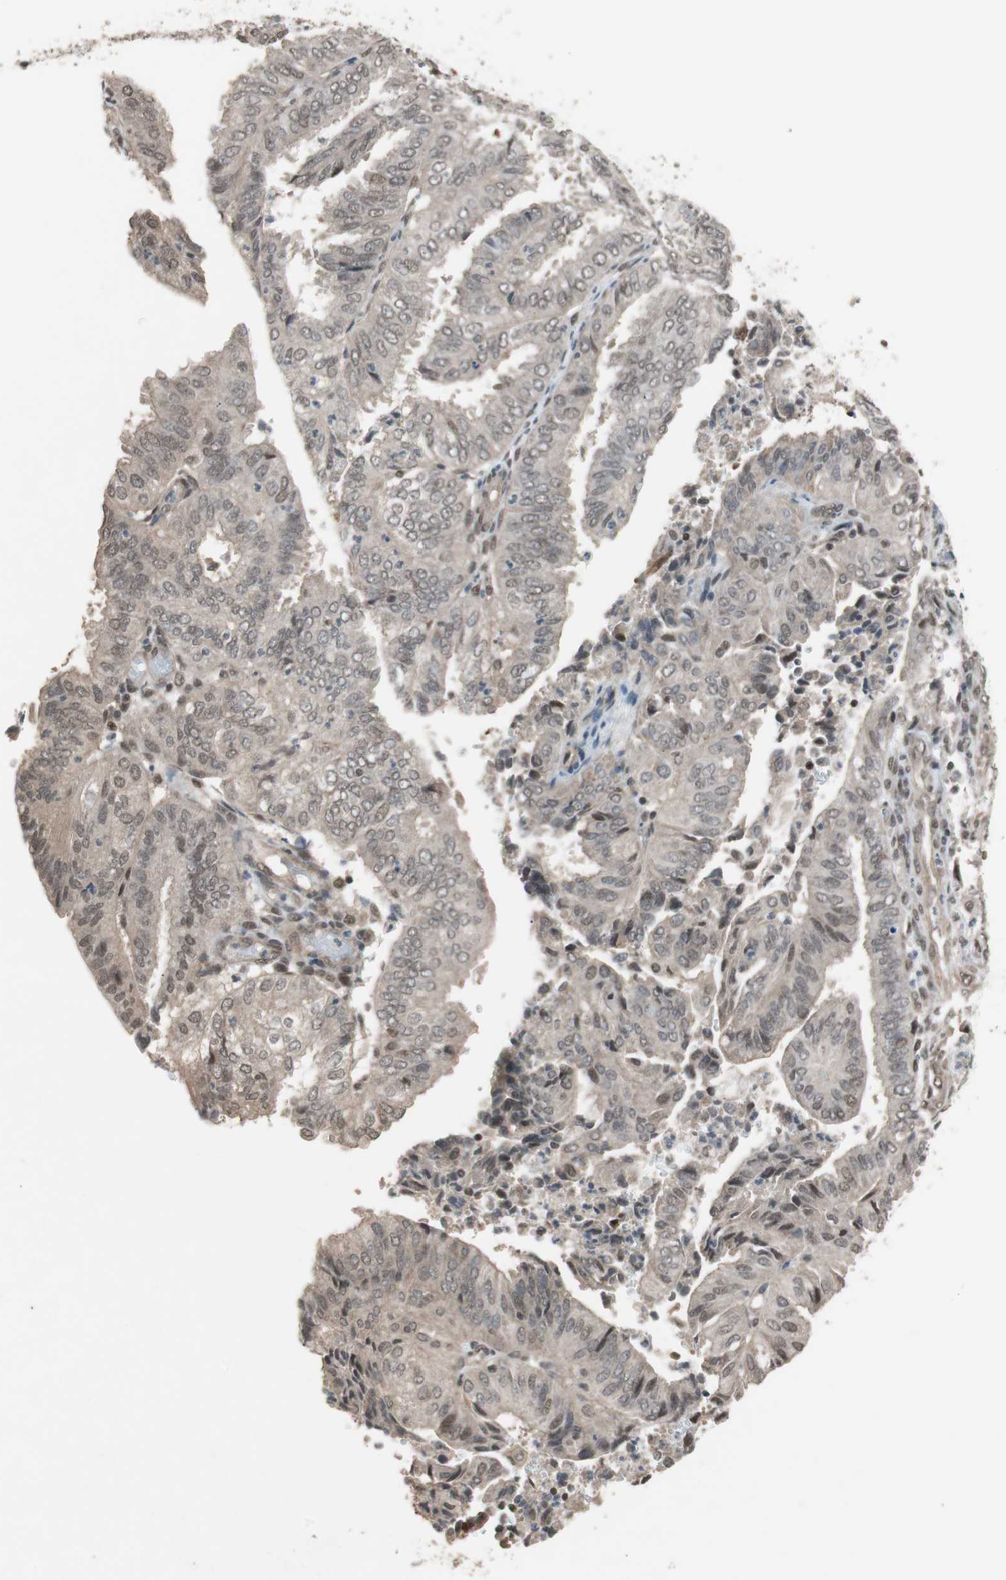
{"staining": {"intensity": "weak", "quantity": "<25%", "location": "nuclear"}, "tissue": "endometrial cancer", "cell_type": "Tumor cells", "image_type": "cancer", "snomed": [{"axis": "morphology", "description": "Adenocarcinoma, NOS"}, {"axis": "topography", "description": "Uterus"}], "caption": "Micrograph shows no significant protein positivity in tumor cells of endometrial adenocarcinoma.", "gene": "DRAP1", "patient": {"sex": "female", "age": 60}}